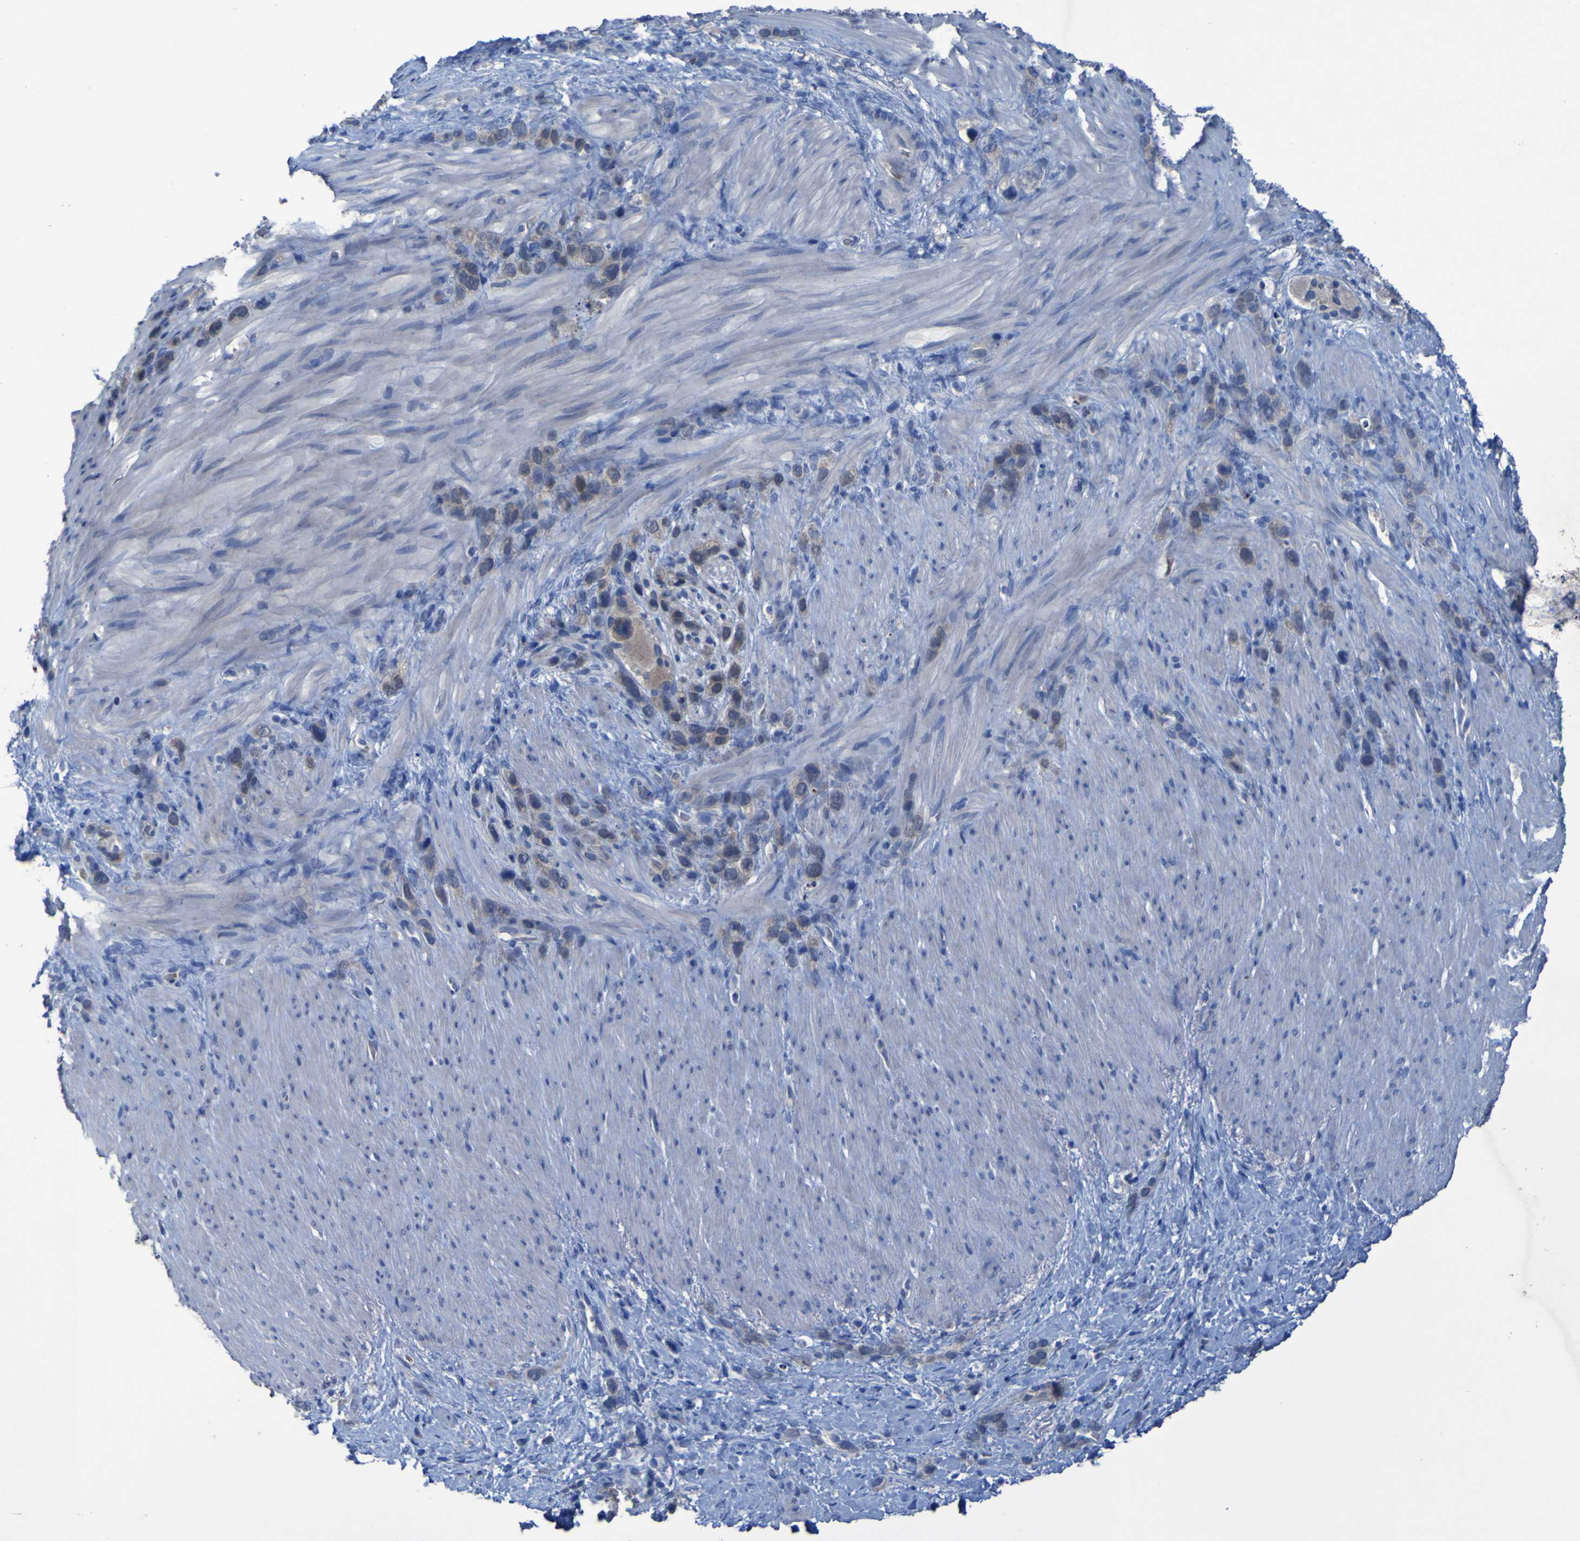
{"staining": {"intensity": "weak", "quantity": "25%-75%", "location": "cytoplasmic/membranous"}, "tissue": "stomach cancer", "cell_type": "Tumor cells", "image_type": "cancer", "snomed": [{"axis": "morphology", "description": "Adenocarcinoma, NOS"}, {"axis": "morphology", "description": "Adenocarcinoma, High grade"}, {"axis": "topography", "description": "Stomach, upper"}, {"axis": "topography", "description": "Stomach, lower"}], "caption": "Immunohistochemistry (DAB) staining of stomach cancer (adenocarcinoma (high-grade)) displays weak cytoplasmic/membranous protein staining in approximately 25%-75% of tumor cells.", "gene": "SGK2", "patient": {"sex": "female", "age": 65}}